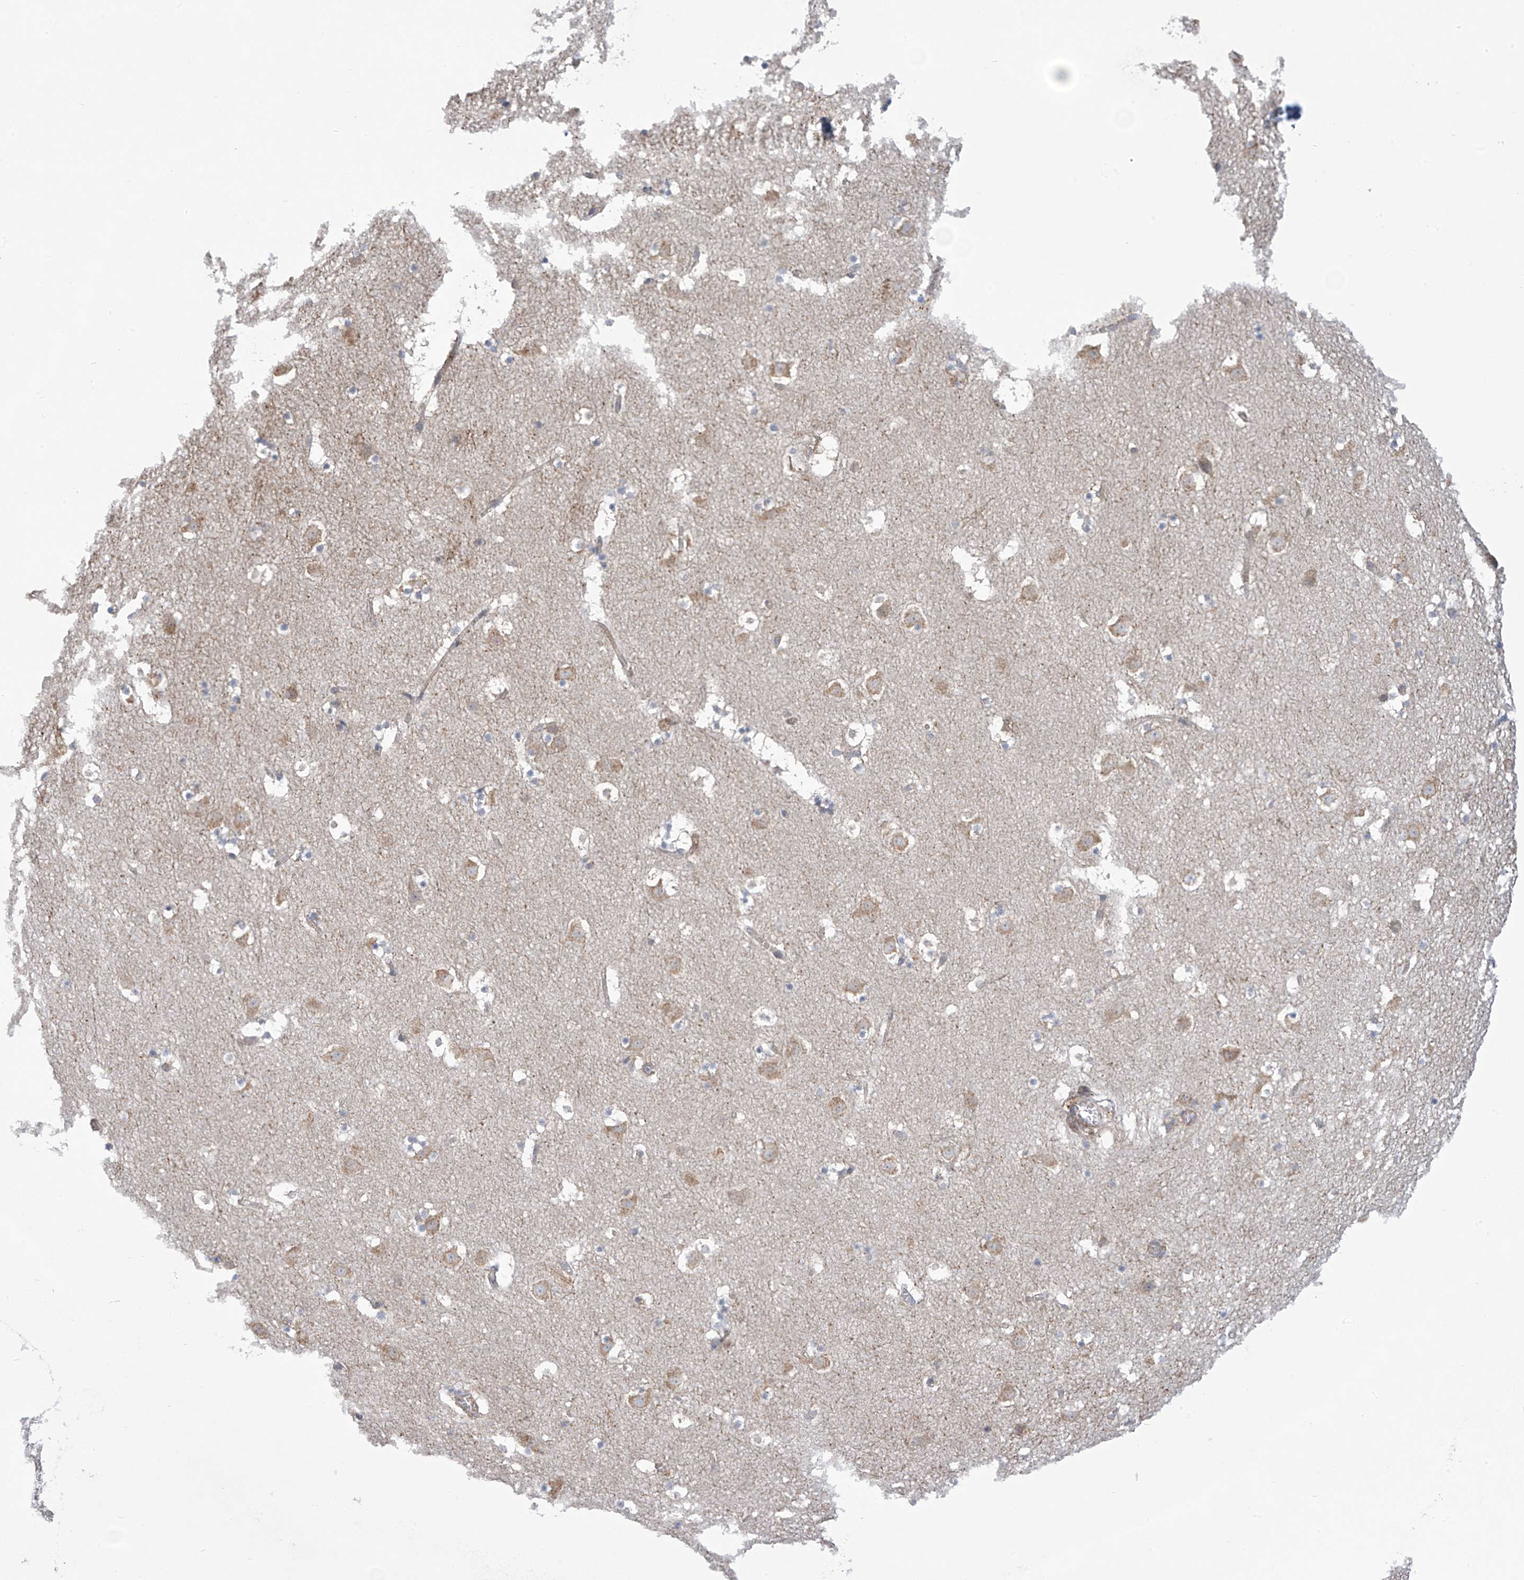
{"staining": {"intensity": "negative", "quantity": "none", "location": "none"}, "tissue": "caudate", "cell_type": "Glial cells", "image_type": "normal", "snomed": [{"axis": "morphology", "description": "Normal tissue, NOS"}, {"axis": "topography", "description": "Lateral ventricle wall"}], "caption": "IHC photomicrograph of benign caudate: caudate stained with DAB displays no significant protein expression in glial cells.", "gene": "KIAA1522", "patient": {"sex": "male", "age": 45}}